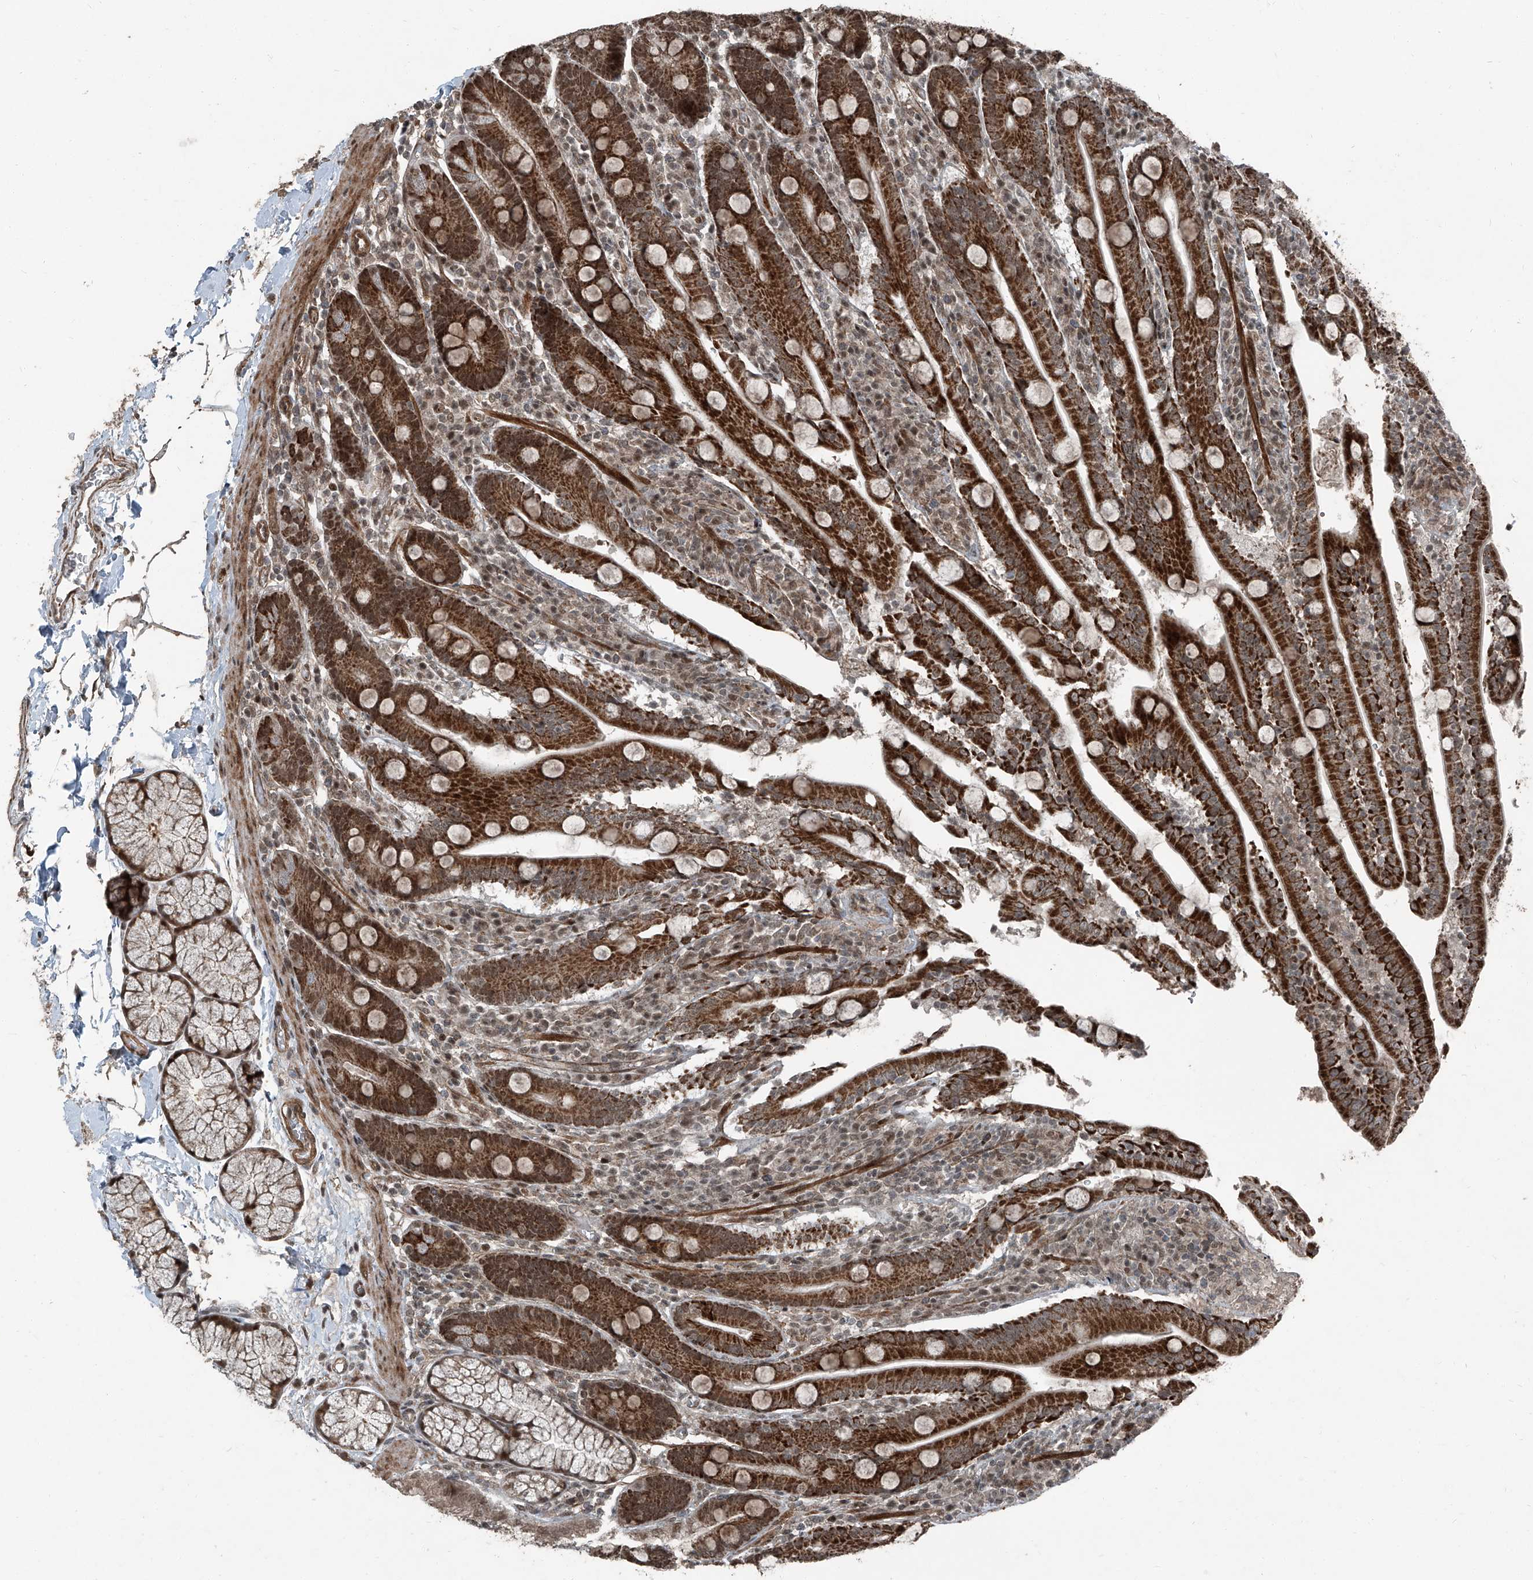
{"staining": {"intensity": "strong", "quantity": ">75%", "location": "cytoplasmic/membranous,nuclear"}, "tissue": "duodenum", "cell_type": "Glandular cells", "image_type": "normal", "snomed": [{"axis": "morphology", "description": "Normal tissue, NOS"}, {"axis": "topography", "description": "Duodenum"}], "caption": "Protein expression analysis of unremarkable human duodenum reveals strong cytoplasmic/membranous,nuclear expression in approximately >75% of glandular cells.", "gene": "ZNF570", "patient": {"sex": "male", "age": 35}}